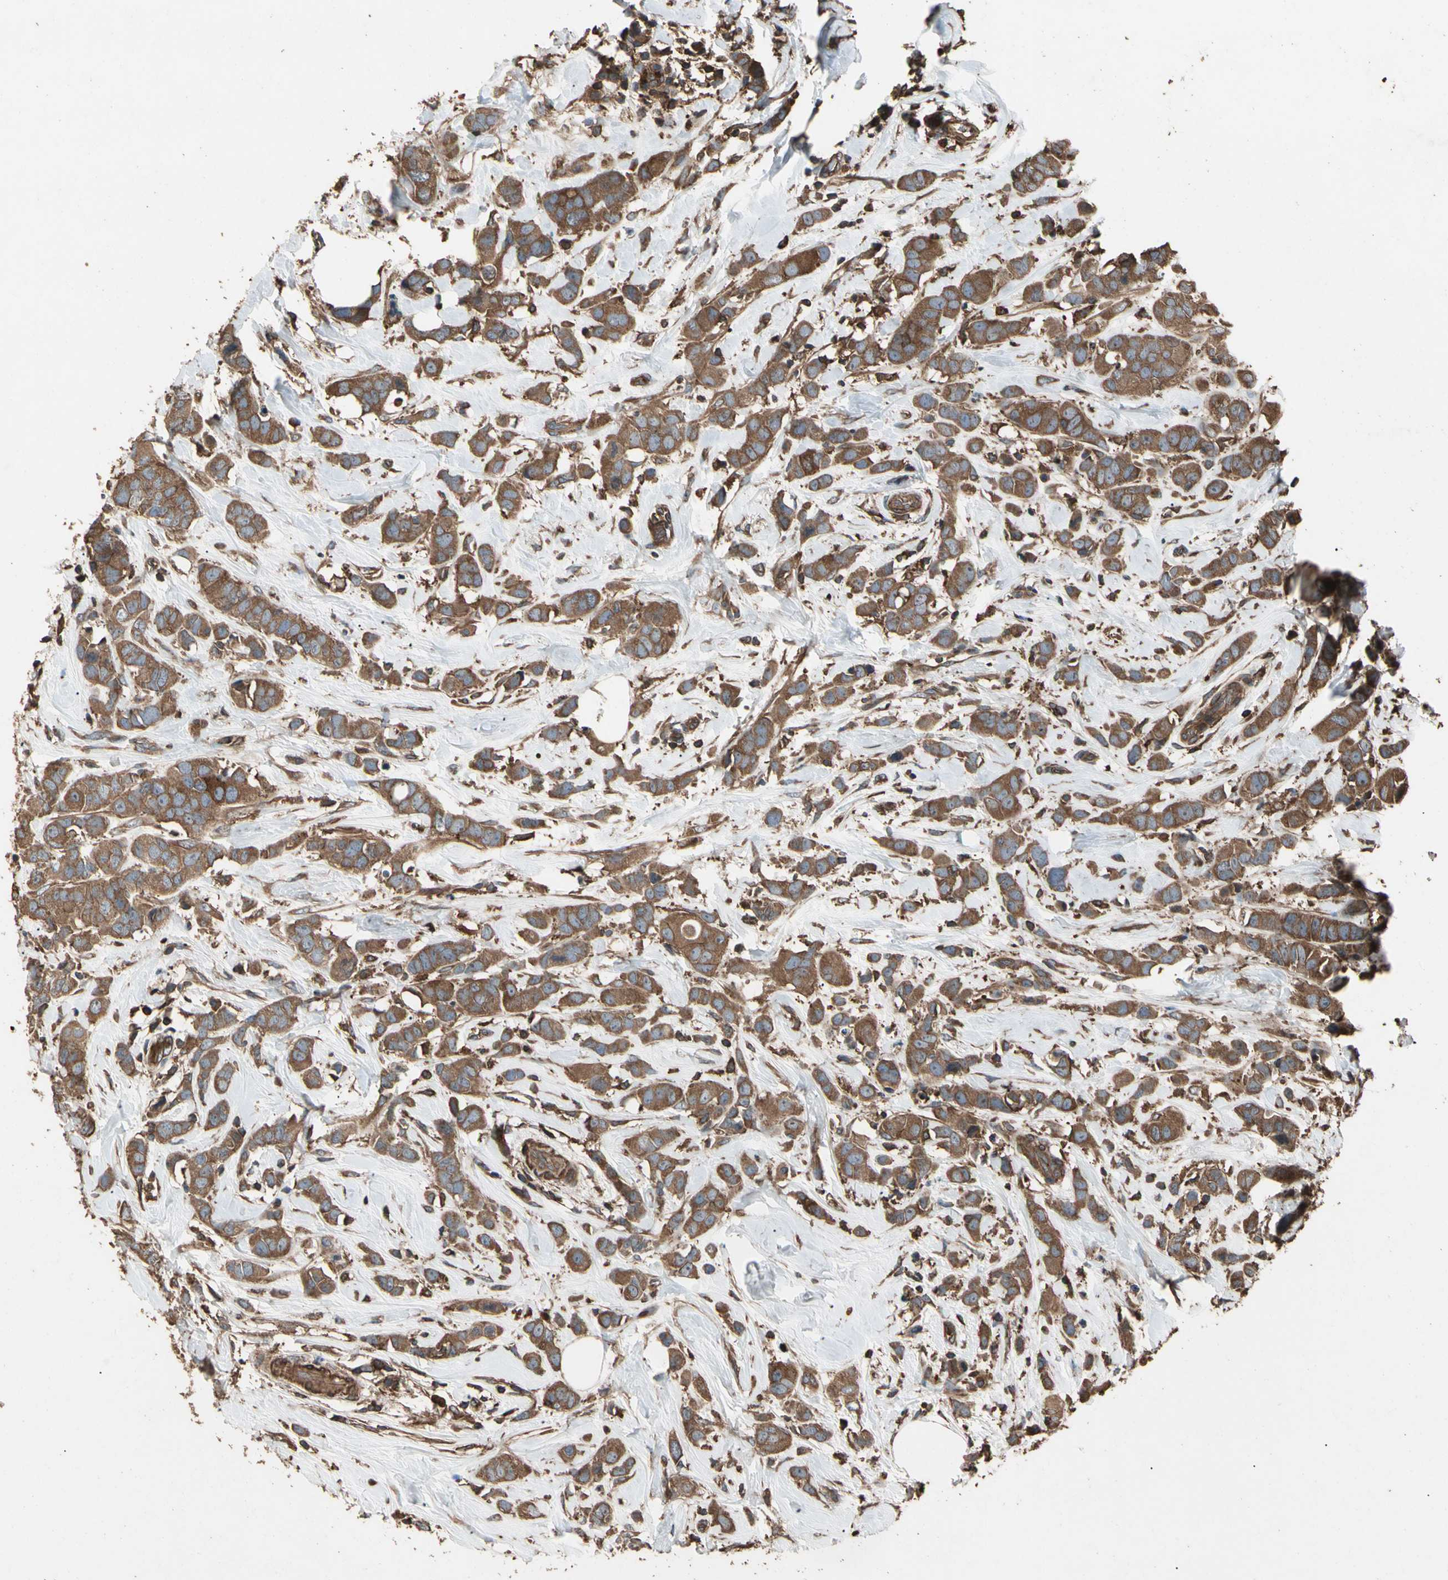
{"staining": {"intensity": "strong", "quantity": ">75%", "location": "cytoplasmic/membranous"}, "tissue": "breast cancer", "cell_type": "Tumor cells", "image_type": "cancer", "snomed": [{"axis": "morphology", "description": "Normal tissue, NOS"}, {"axis": "morphology", "description": "Duct carcinoma"}, {"axis": "topography", "description": "Breast"}], "caption": "About >75% of tumor cells in breast infiltrating ductal carcinoma reveal strong cytoplasmic/membranous protein staining as visualized by brown immunohistochemical staining.", "gene": "AGBL2", "patient": {"sex": "female", "age": 50}}